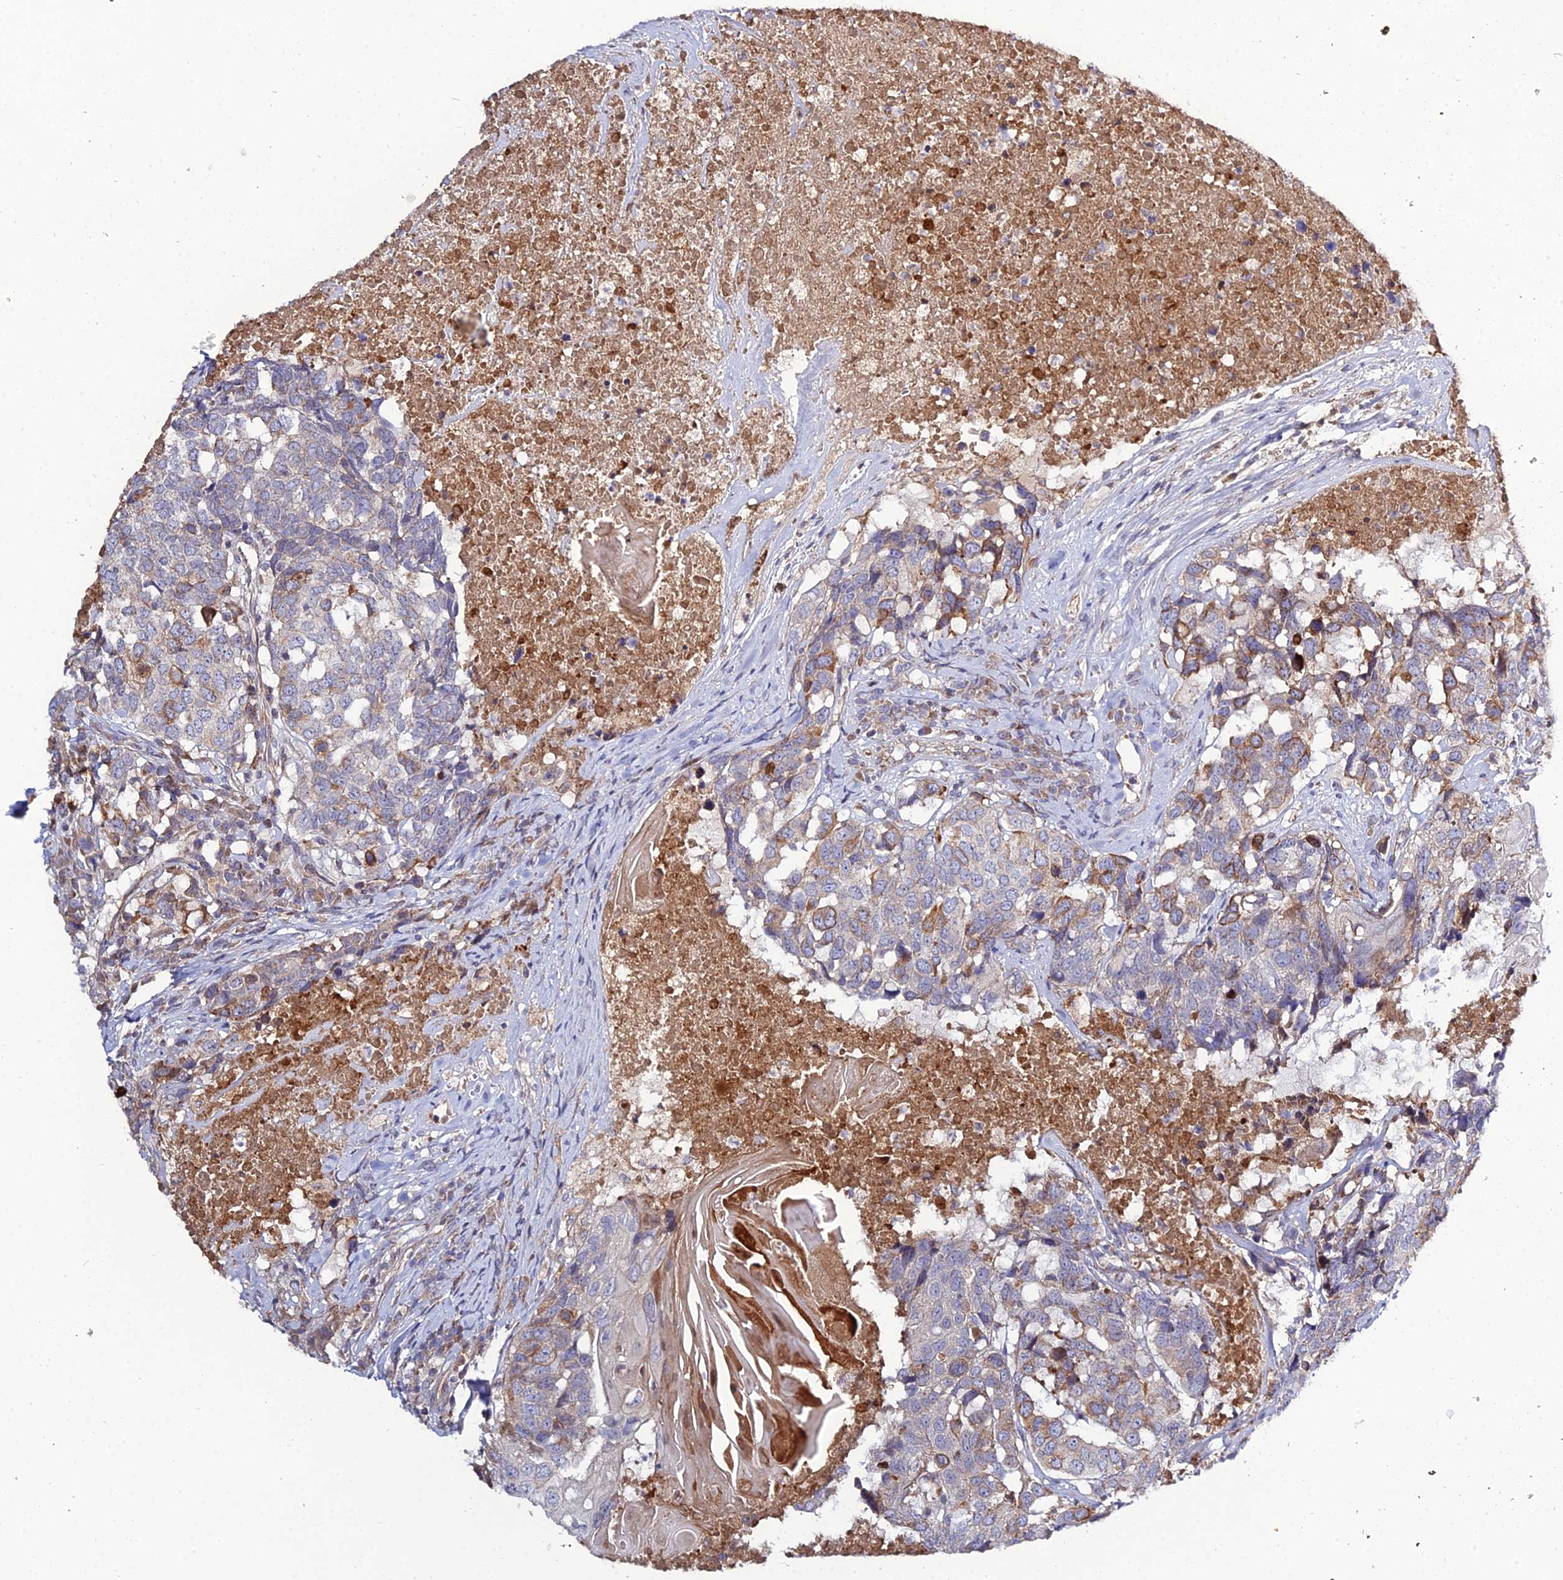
{"staining": {"intensity": "moderate", "quantity": "<25%", "location": "cytoplasmic/membranous"}, "tissue": "head and neck cancer", "cell_type": "Tumor cells", "image_type": "cancer", "snomed": [{"axis": "morphology", "description": "Squamous cell carcinoma, NOS"}, {"axis": "topography", "description": "Head-Neck"}], "caption": "Immunohistochemistry of head and neck cancer (squamous cell carcinoma) reveals low levels of moderate cytoplasmic/membranous staining in approximately <25% of tumor cells. Ihc stains the protein of interest in brown and the nuclei are stained blue.", "gene": "ARL6IP1", "patient": {"sex": "male", "age": 66}}